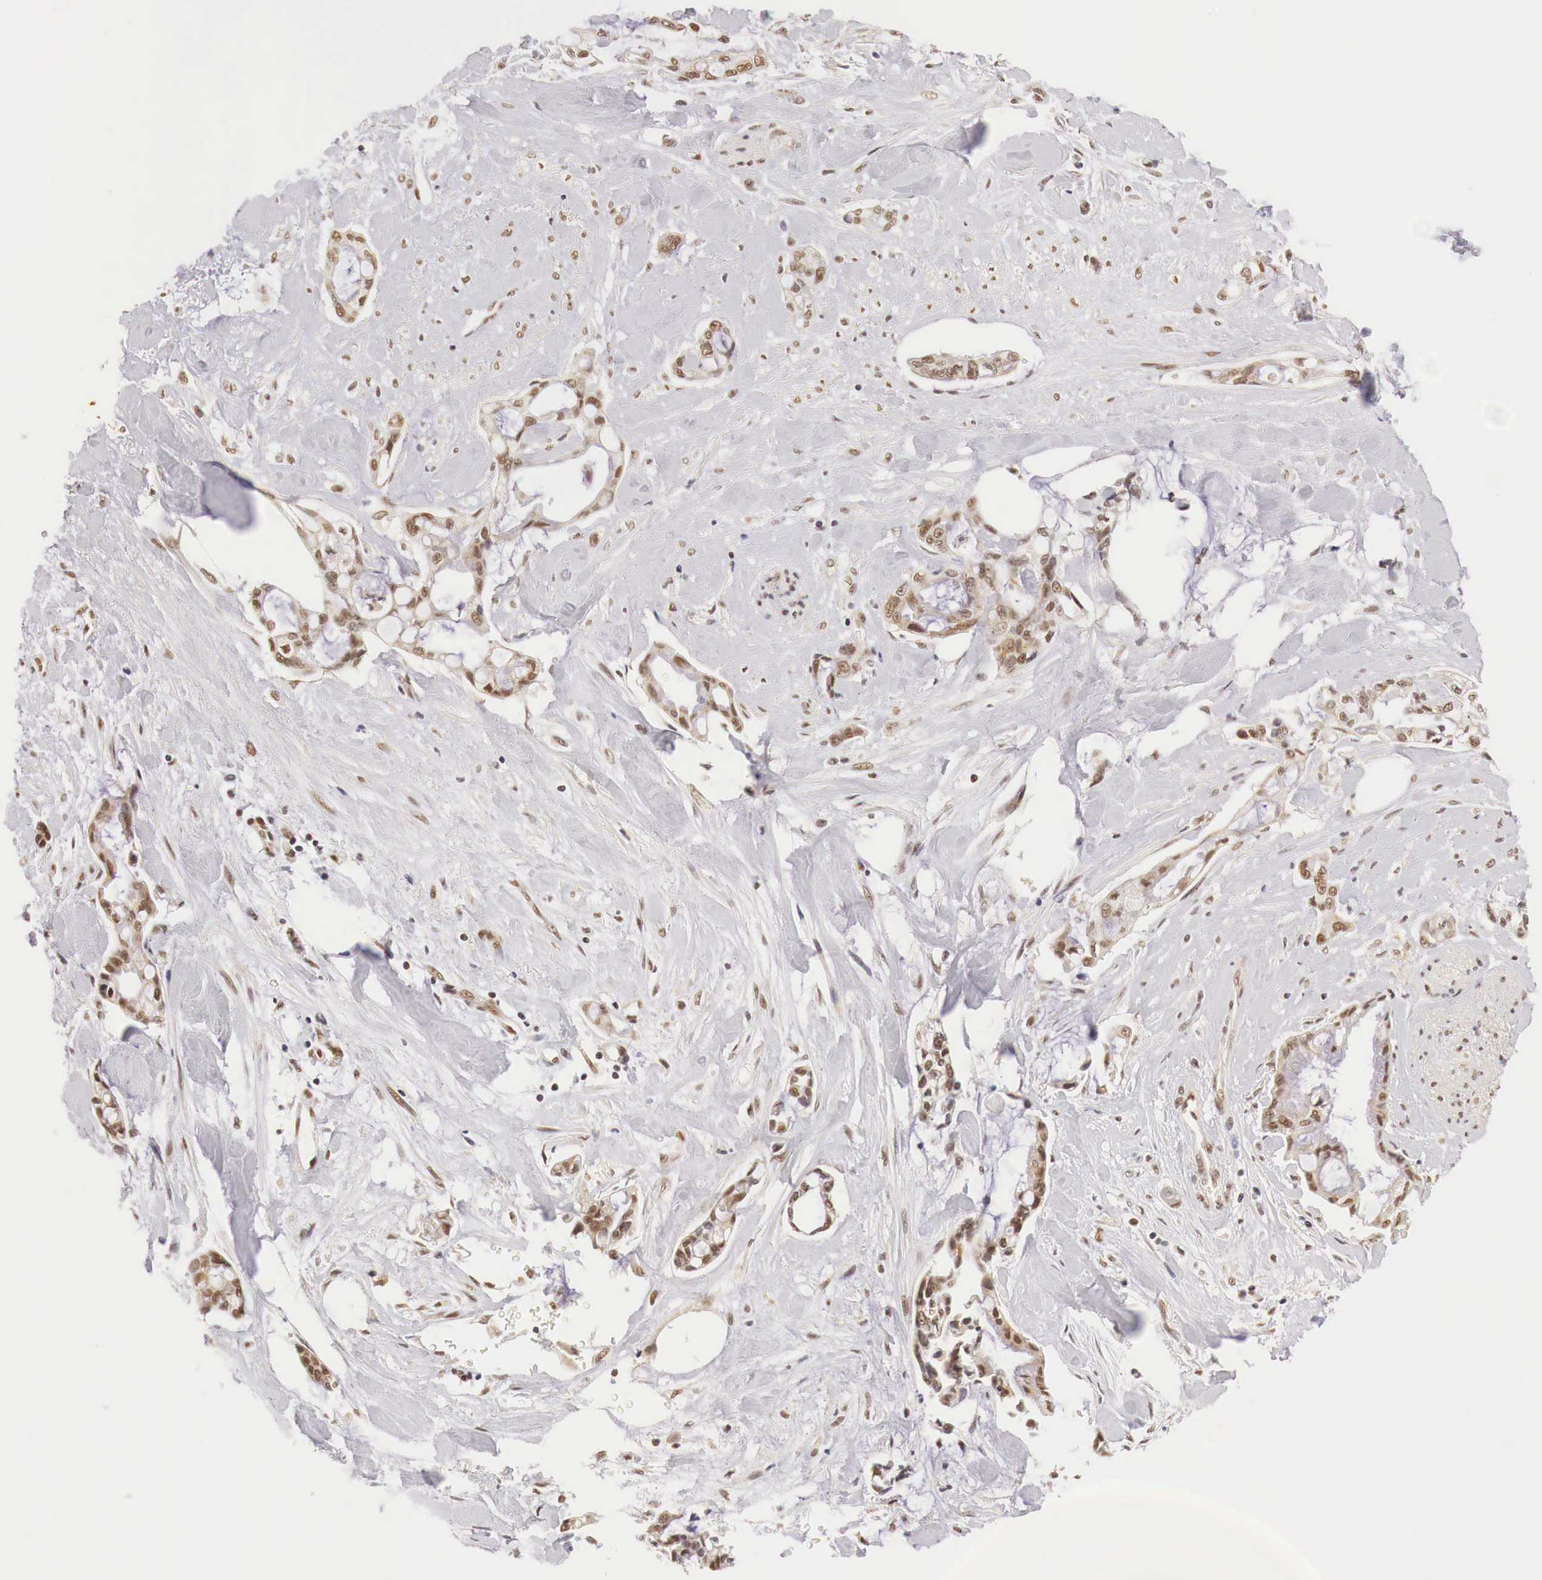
{"staining": {"intensity": "weak", "quantity": ">75%", "location": "cytoplasmic/membranous,nuclear"}, "tissue": "pancreatic cancer", "cell_type": "Tumor cells", "image_type": "cancer", "snomed": [{"axis": "morphology", "description": "Adenocarcinoma, NOS"}, {"axis": "topography", "description": "Pancreas"}], "caption": "IHC photomicrograph of neoplastic tissue: human pancreatic adenocarcinoma stained using immunohistochemistry shows low levels of weak protein expression localized specifically in the cytoplasmic/membranous and nuclear of tumor cells, appearing as a cytoplasmic/membranous and nuclear brown color.", "gene": "GPKOW", "patient": {"sex": "female", "age": 70}}